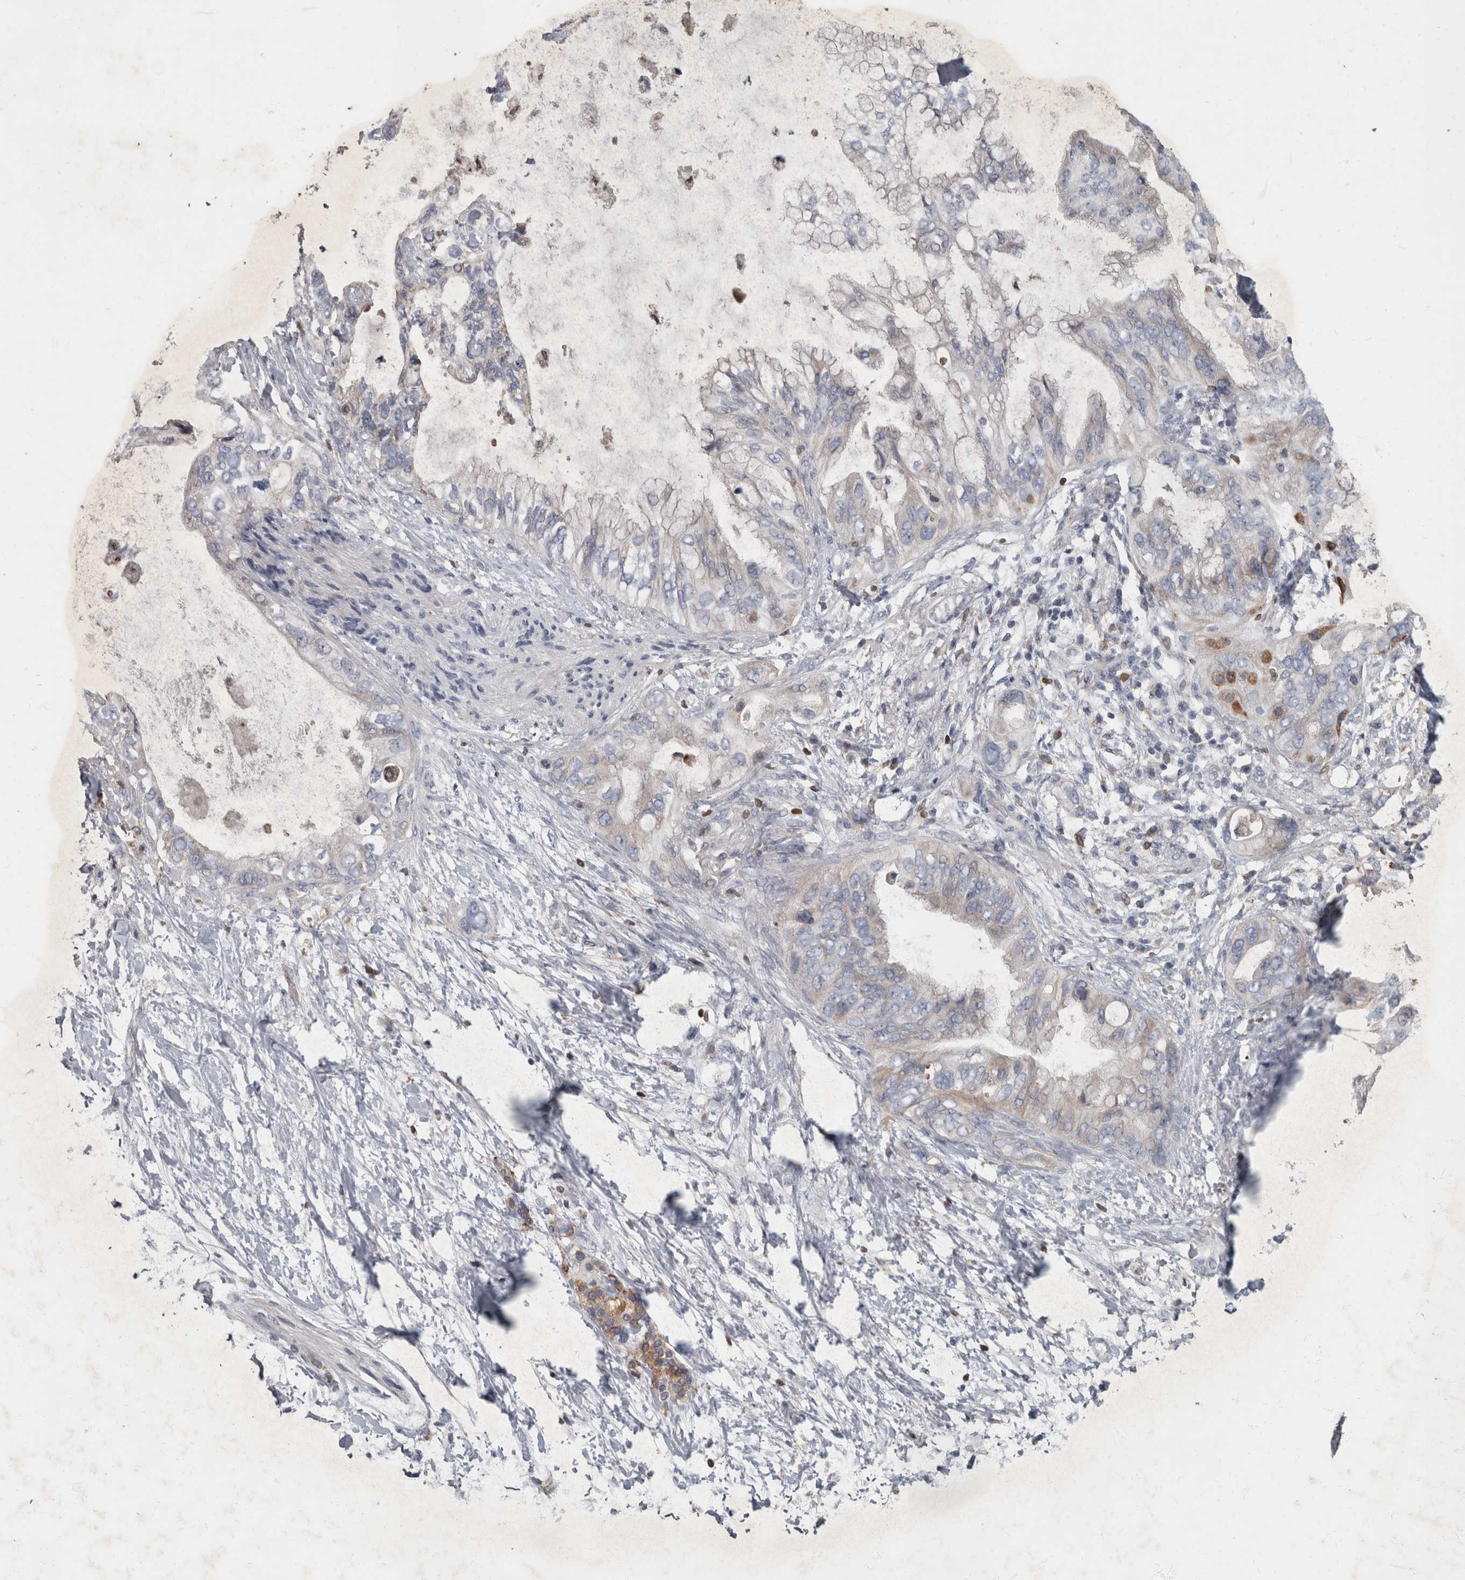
{"staining": {"intensity": "weak", "quantity": "<25%", "location": "cytoplasmic/membranous"}, "tissue": "pancreatic cancer", "cell_type": "Tumor cells", "image_type": "cancer", "snomed": [{"axis": "morphology", "description": "Adenocarcinoma, NOS"}, {"axis": "topography", "description": "Pancreas"}], "caption": "IHC of adenocarcinoma (pancreatic) reveals no positivity in tumor cells.", "gene": "PPP1R3C", "patient": {"sex": "female", "age": 56}}